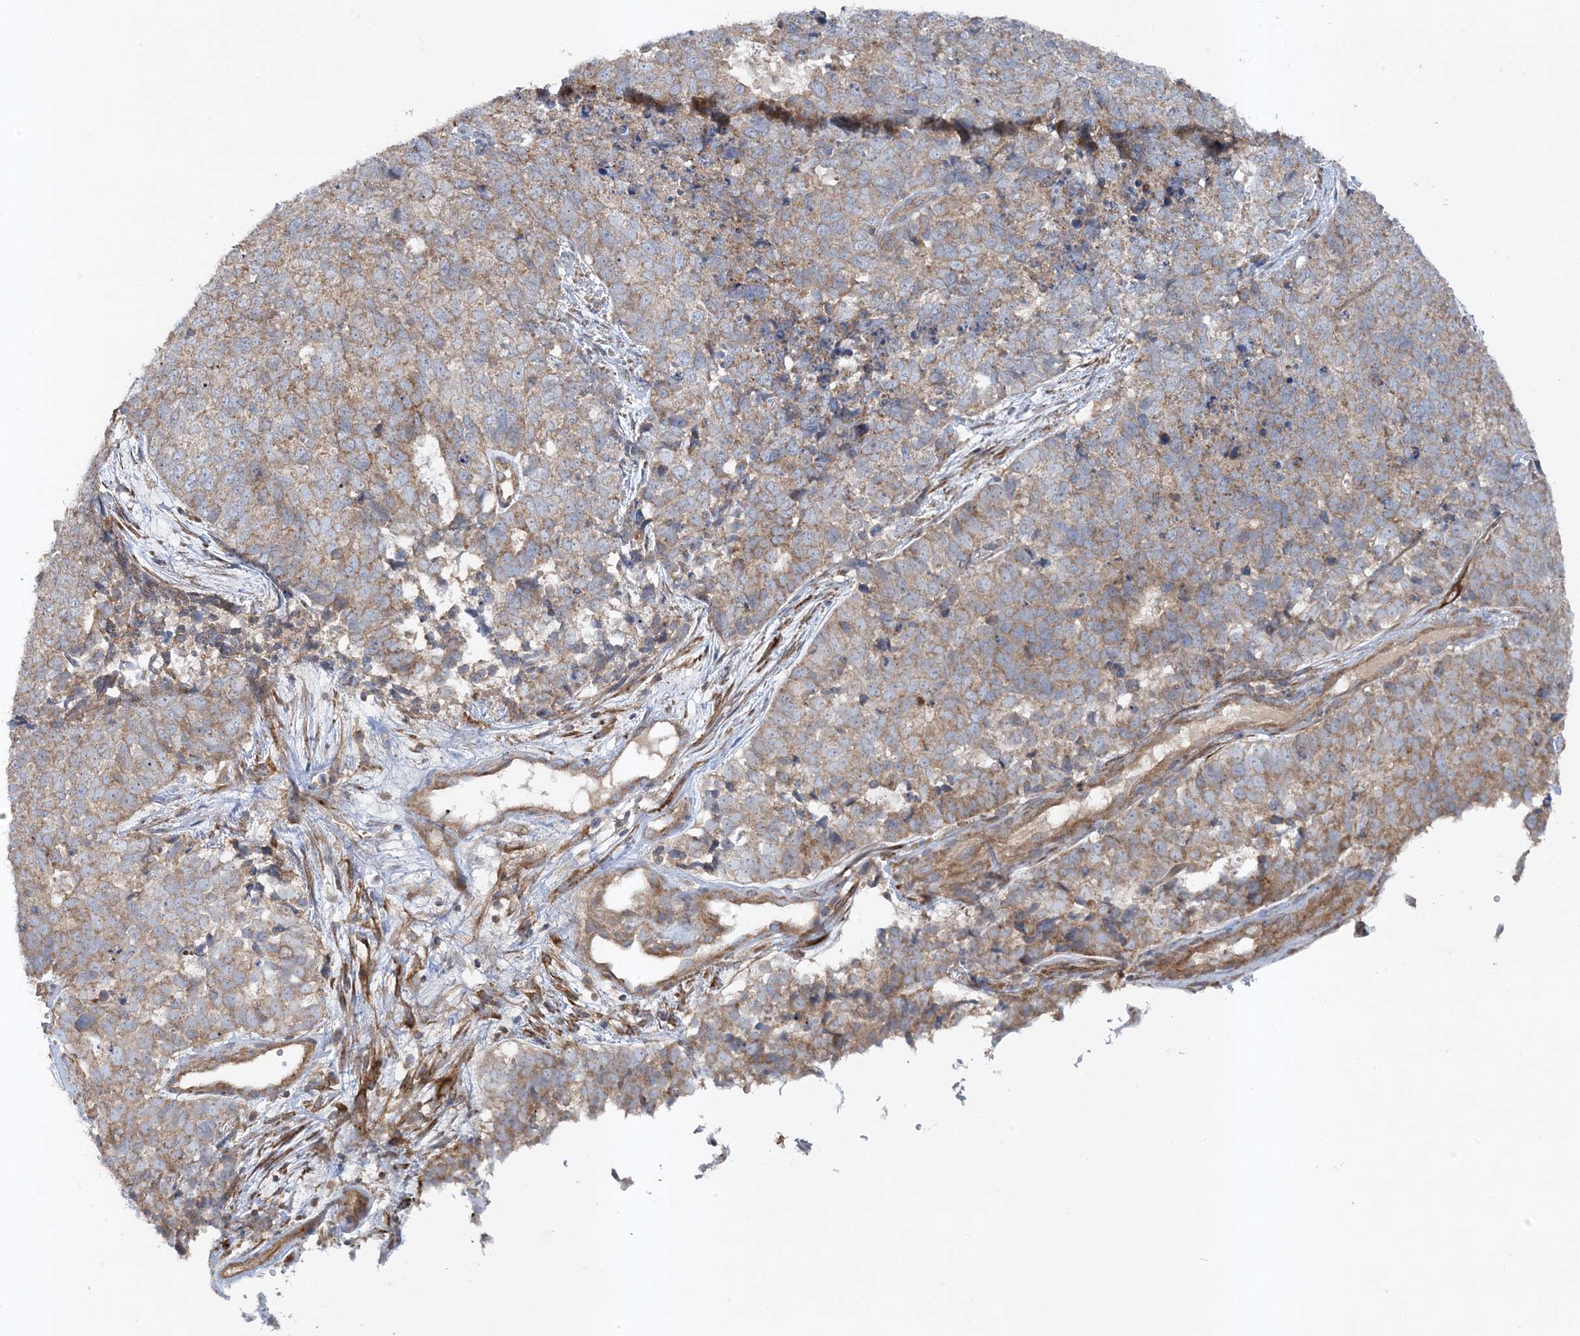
{"staining": {"intensity": "moderate", "quantity": "<25%", "location": "cytoplasmic/membranous"}, "tissue": "cervical cancer", "cell_type": "Tumor cells", "image_type": "cancer", "snomed": [{"axis": "morphology", "description": "Squamous cell carcinoma, NOS"}, {"axis": "topography", "description": "Cervix"}], "caption": "A histopathology image of cervical squamous cell carcinoma stained for a protein exhibits moderate cytoplasmic/membranous brown staining in tumor cells.", "gene": "LEXM", "patient": {"sex": "female", "age": 63}}